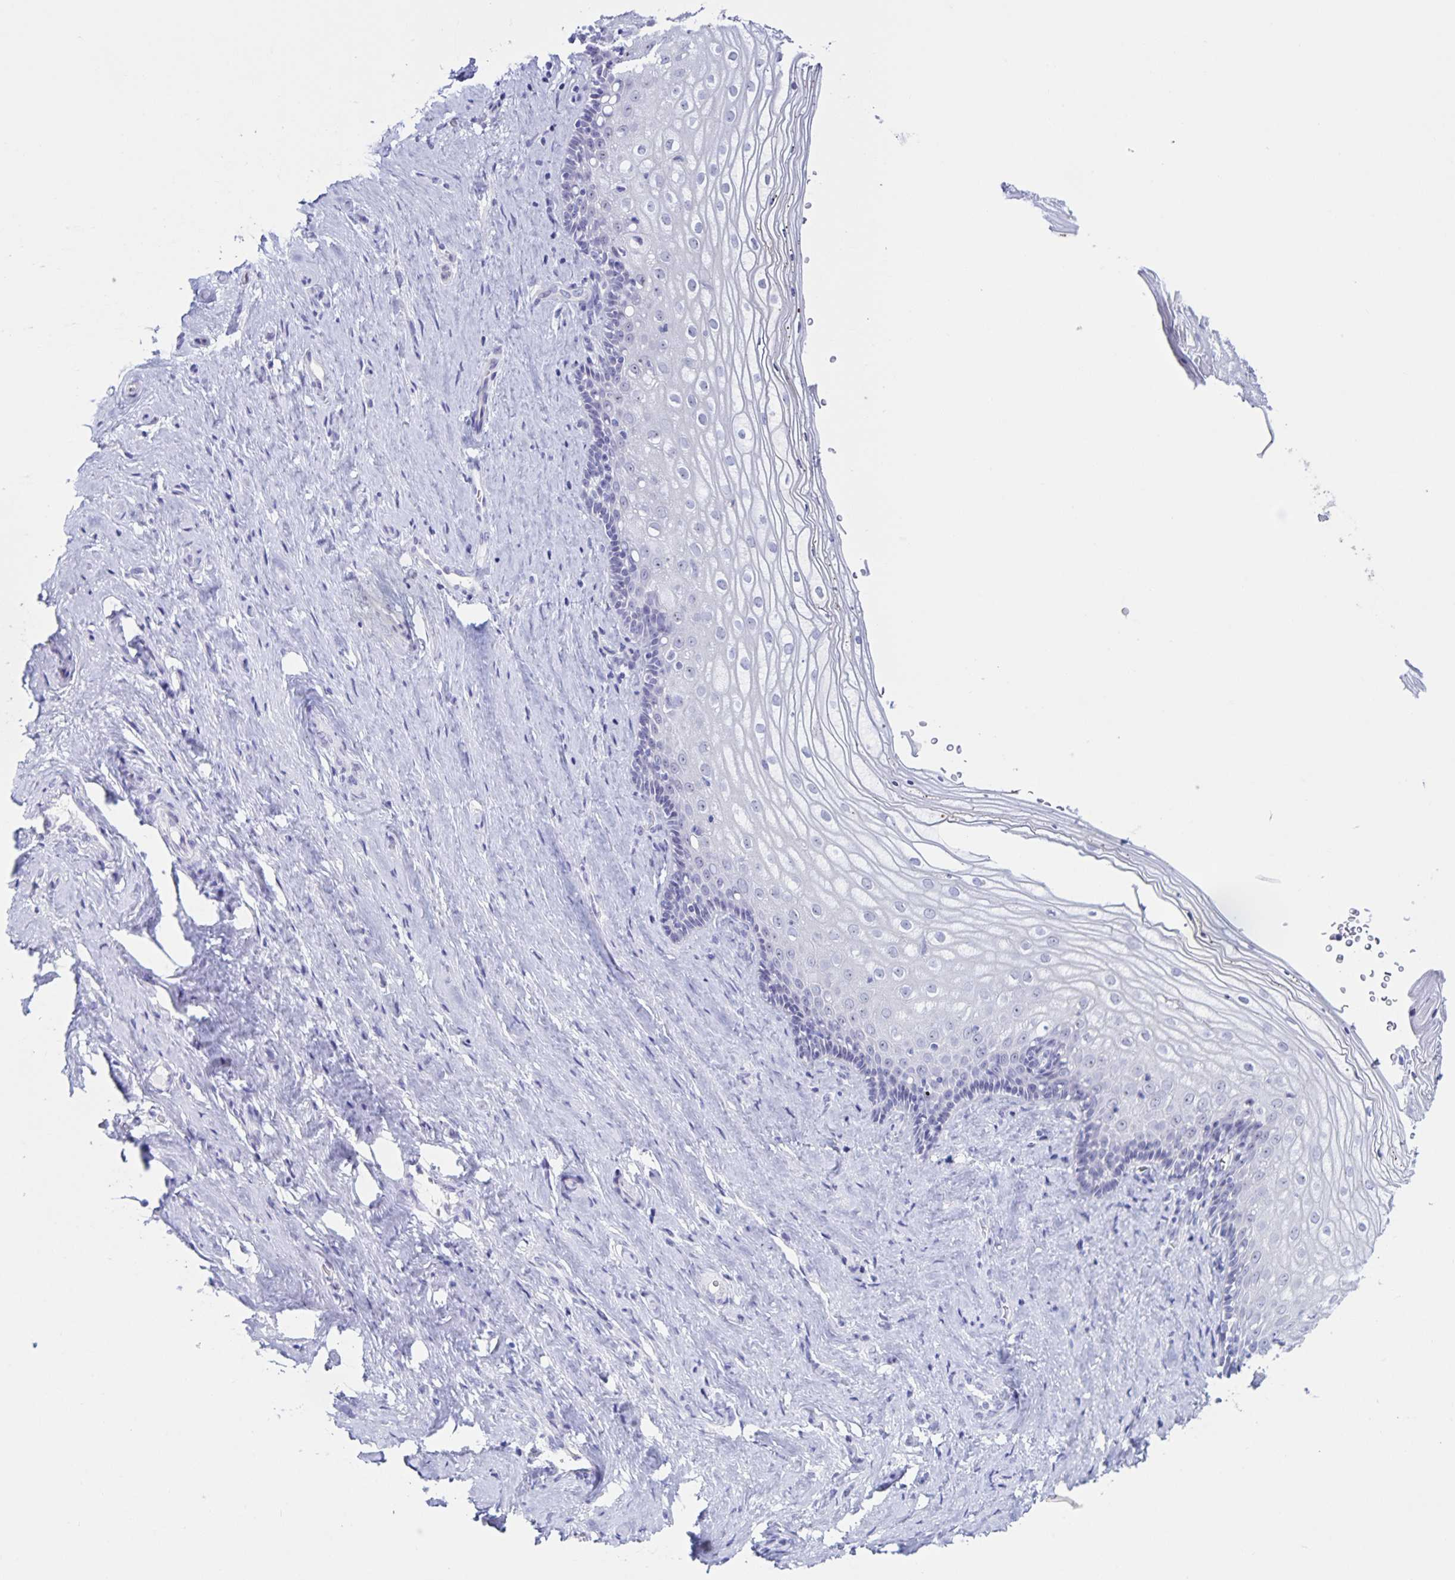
{"staining": {"intensity": "negative", "quantity": "none", "location": "none"}, "tissue": "vagina", "cell_type": "Squamous epithelial cells", "image_type": "normal", "snomed": [{"axis": "morphology", "description": "Normal tissue, NOS"}, {"axis": "topography", "description": "Vagina"}], "caption": "Immunohistochemistry histopathology image of benign human vagina stained for a protein (brown), which demonstrates no staining in squamous epithelial cells. Nuclei are stained in blue.", "gene": "FAM170A", "patient": {"sex": "female", "age": 42}}